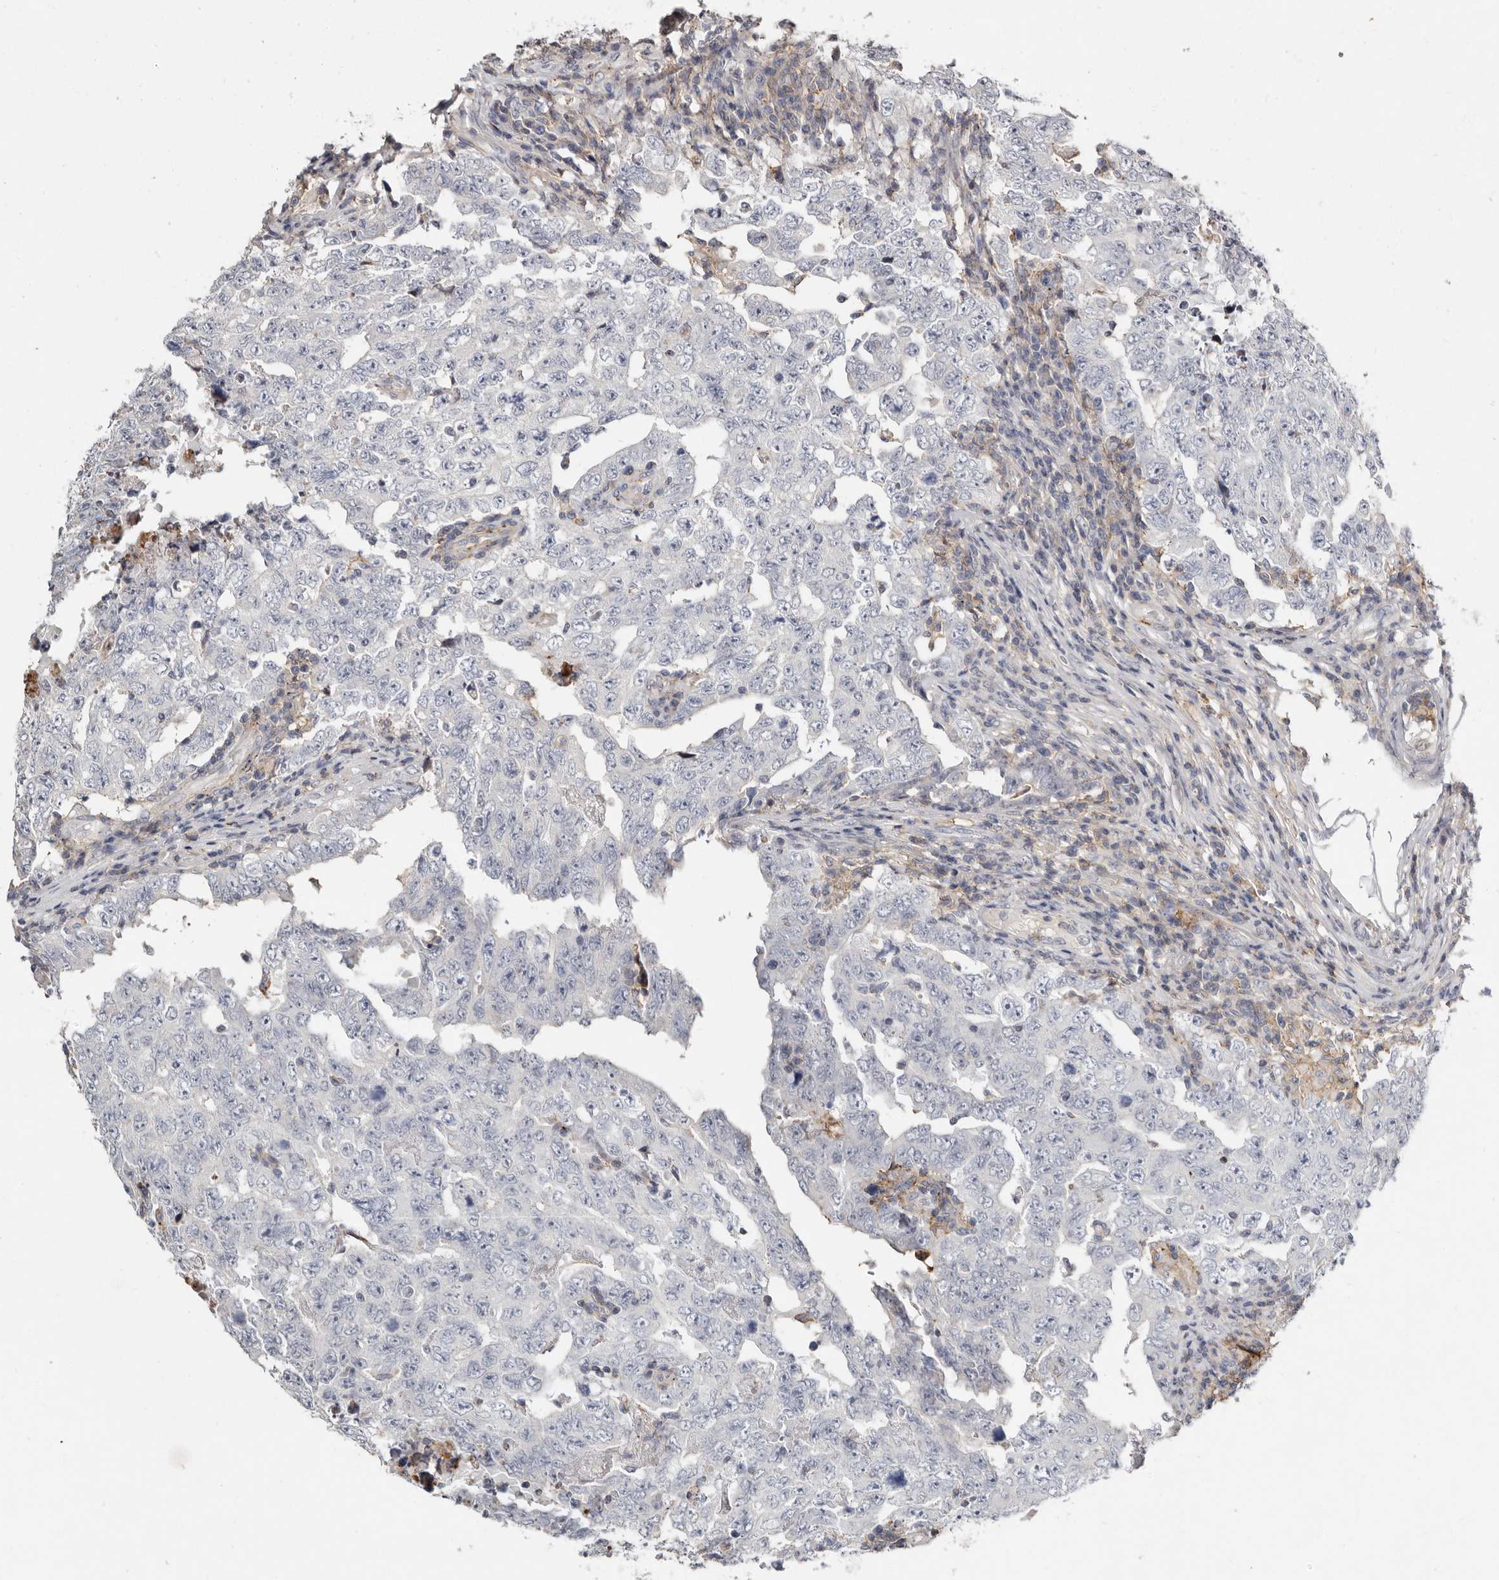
{"staining": {"intensity": "negative", "quantity": "none", "location": "none"}, "tissue": "testis cancer", "cell_type": "Tumor cells", "image_type": "cancer", "snomed": [{"axis": "morphology", "description": "Carcinoma, Embryonal, NOS"}, {"axis": "topography", "description": "Testis"}], "caption": "Immunohistochemical staining of human testis embryonal carcinoma exhibits no significant staining in tumor cells. The staining is performed using DAB brown chromogen with nuclei counter-stained in using hematoxylin.", "gene": "KIF26B", "patient": {"sex": "male", "age": 26}}